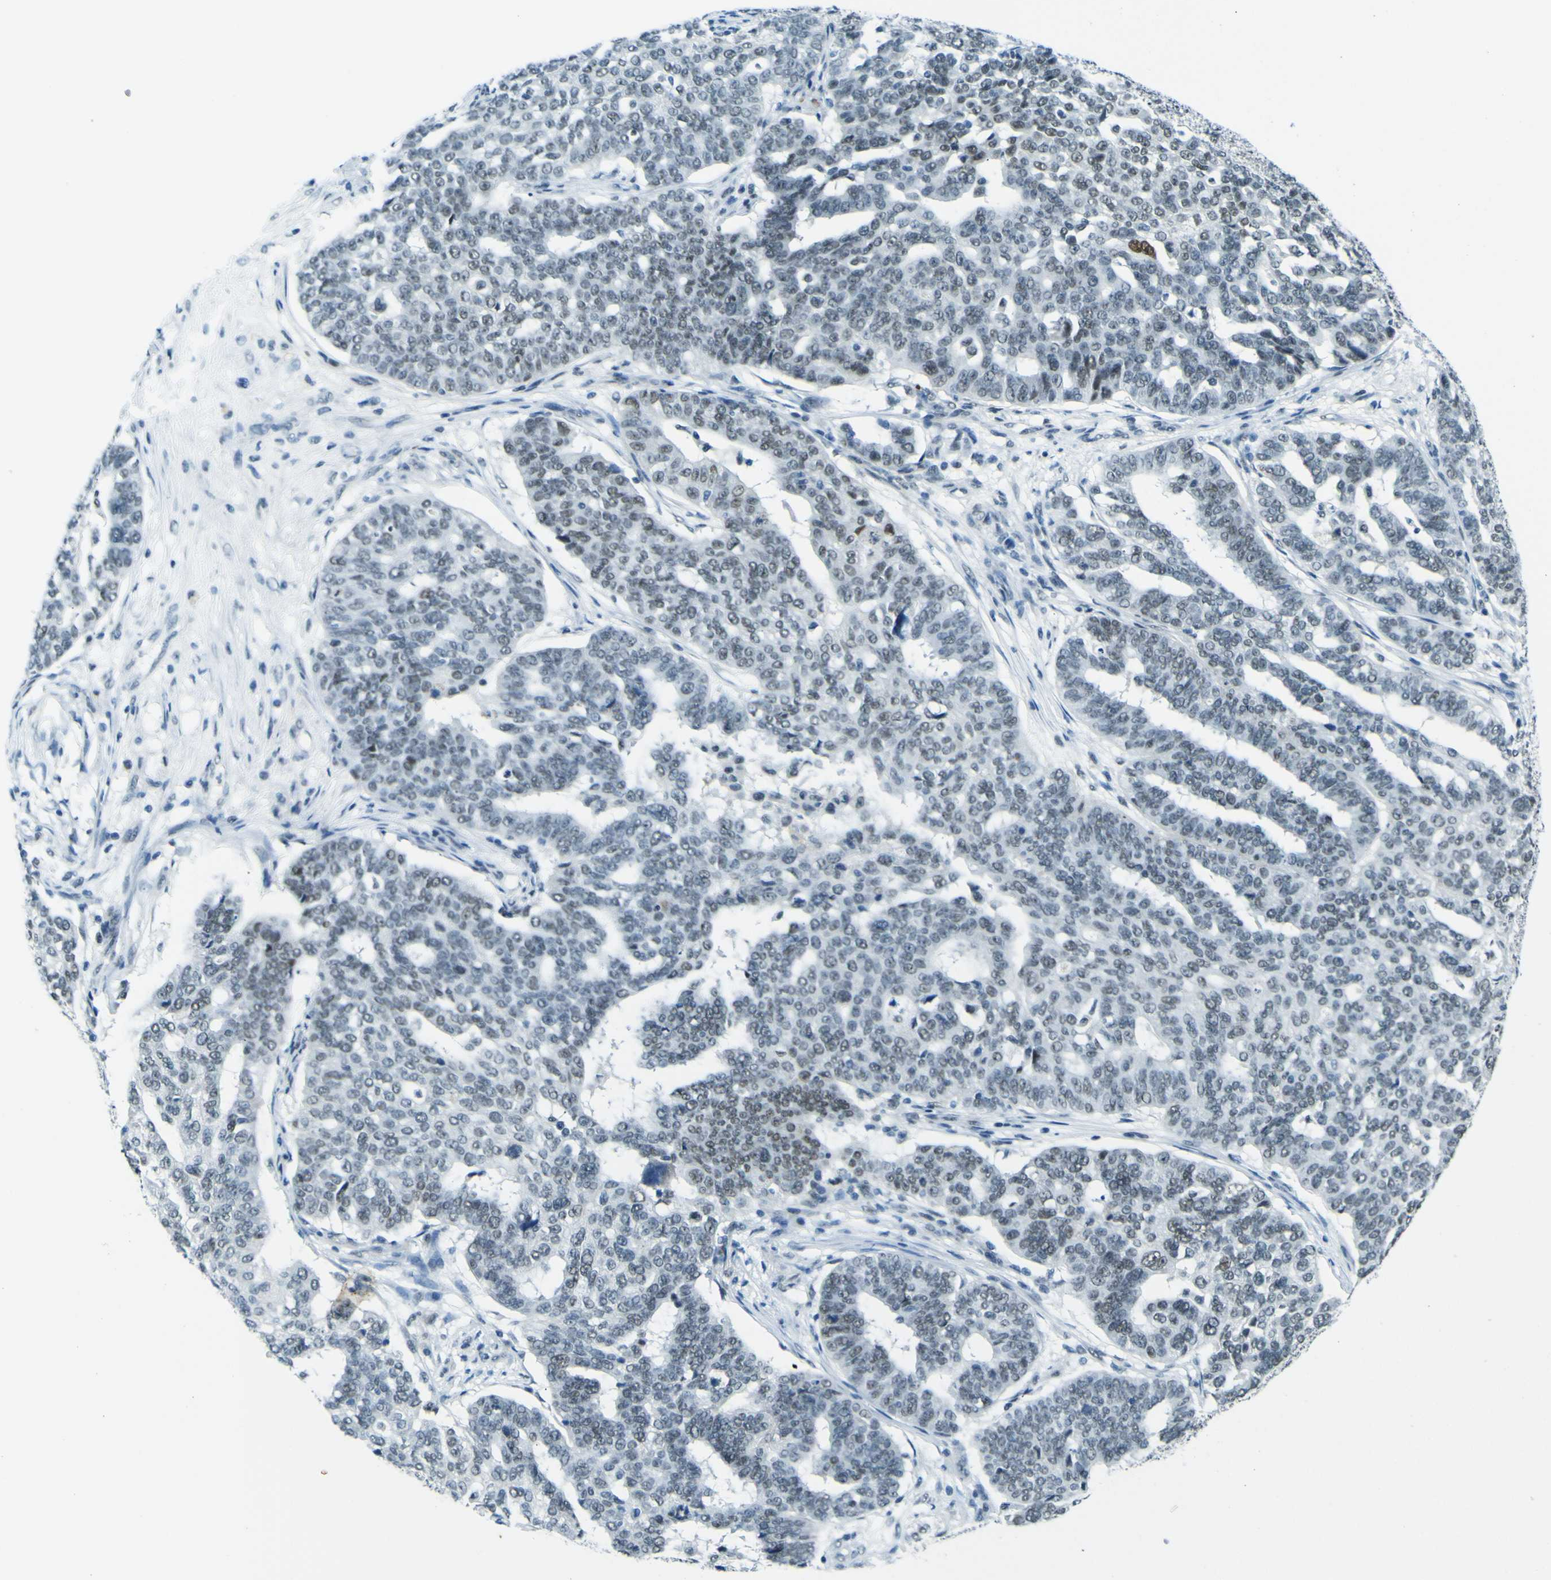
{"staining": {"intensity": "negative", "quantity": "none", "location": "none"}, "tissue": "ovarian cancer", "cell_type": "Tumor cells", "image_type": "cancer", "snomed": [{"axis": "morphology", "description": "Cystadenocarcinoma, serous, NOS"}, {"axis": "topography", "description": "Ovary"}], "caption": "Immunohistochemistry photomicrograph of neoplastic tissue: human ovarian cancer stained with DAB exhibits no significant protein positivity in tumor cells.", "gene": "CEBPG", "patient": {"sex": "female", "age": 59}}